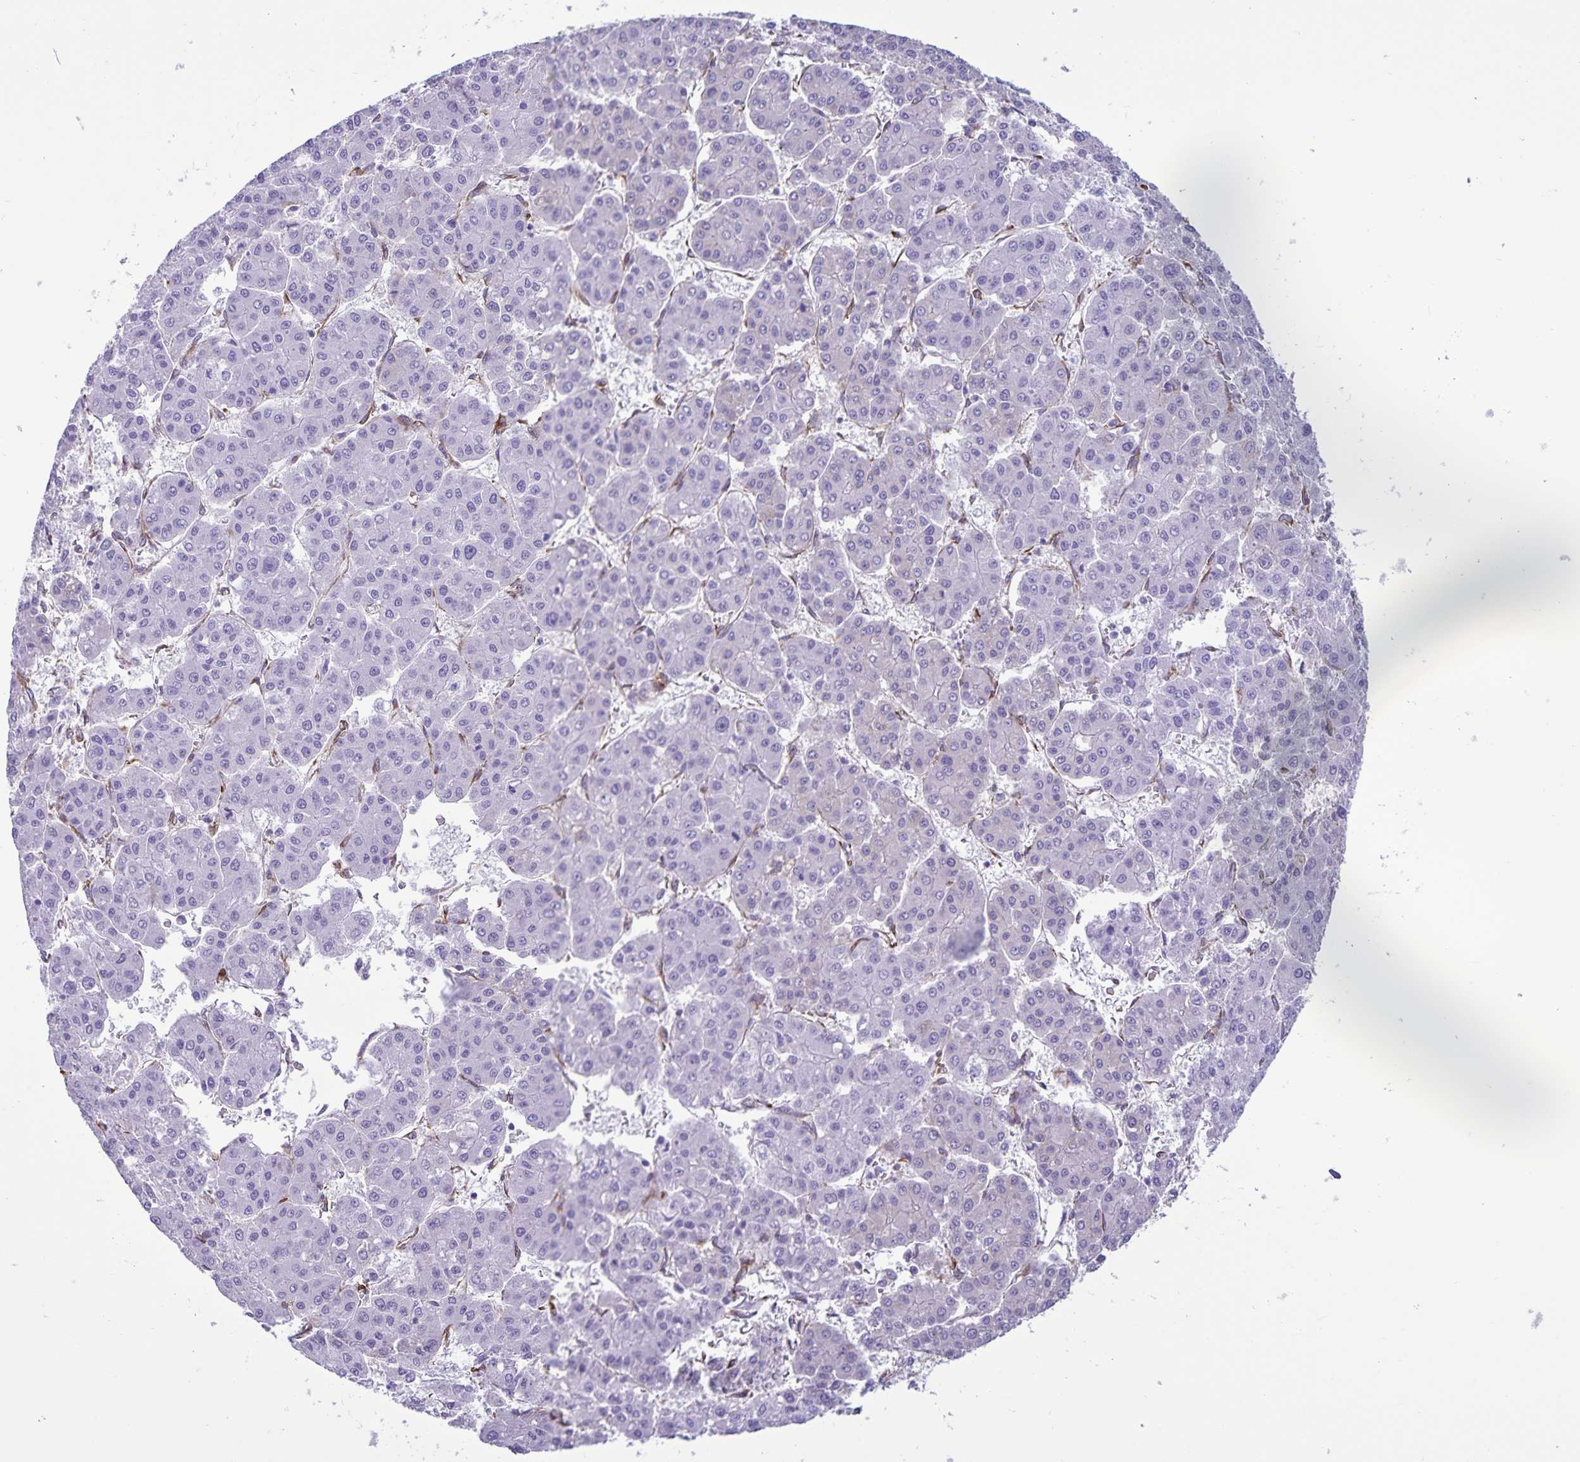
{"staining": {"intensity": "negative", "quantity": "none", "location": "none"}, "tissue": "liver cancer", "cell_type": "Tumor cells", "image_type": "cancer", "snomed": [{"axis": "morphology", "description": "Carcinoma, Hepatocellular, NOS"}, {"axis": "topography", "description": "Liver"}], "caption": "A micrograph of liver hepatocellular carcinoma stained for a protein reveals no brown staining in tumor cells.", "gene": "RCN1", "patient": {"sex": "male", "age": 73}}